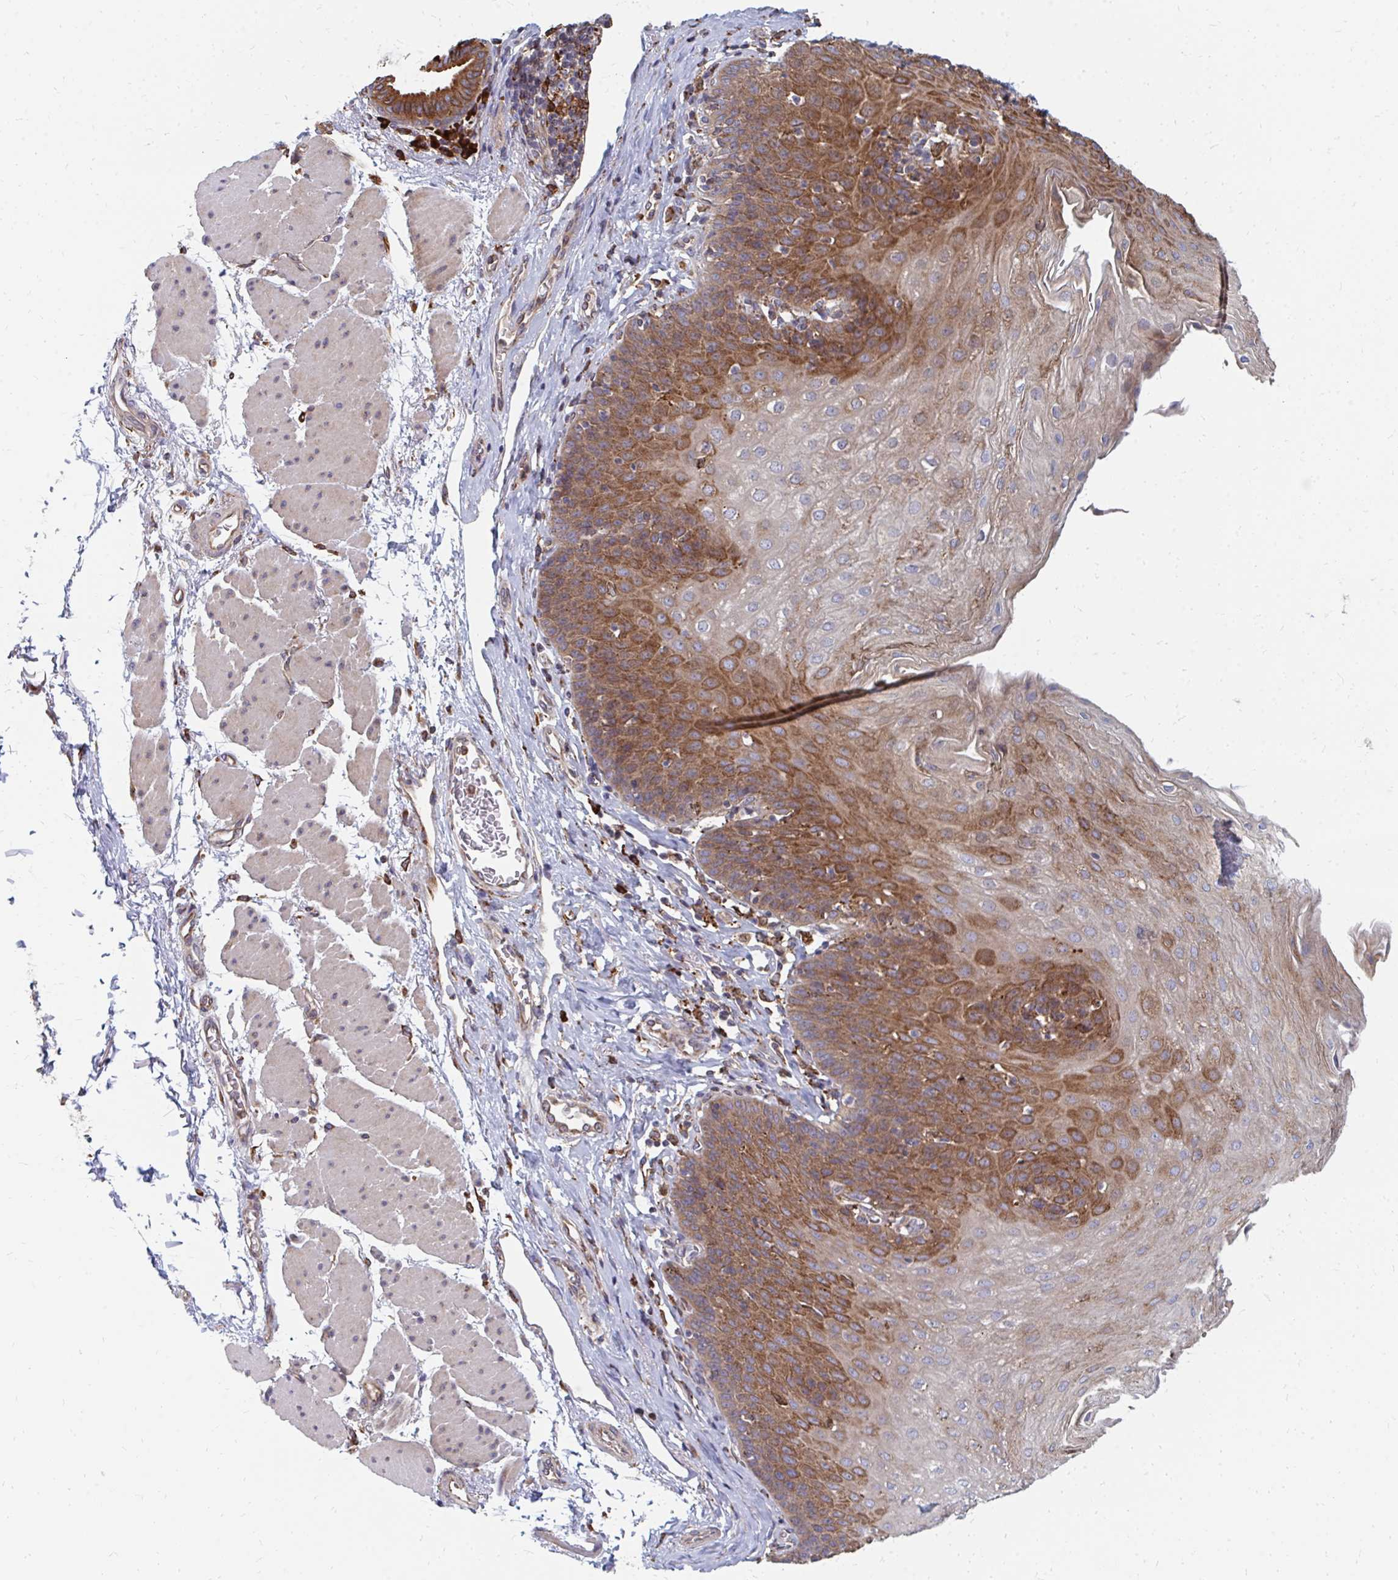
{"staining": {"intensity": "moderate", "quantity": "25%-75%", "location": "cytoplasmic/membranous"}, "tissue": "esophagus", "cell_type": "Squamous epithelial cells", "image_type": "normal", "snomed": [{"axis": "morphology", "description": "Normal tissue, NOS"}, {"axis": "topography", "description": "Esophagus"}], "caption": "A brown stain labels moderate cytoplasmic/membranous expression of a protein in squamous epithelial cells of unremarkable human esophagus. (DAB (3,3'-diaminobenzidine) IHC, brown staining for protein, blue staining for nuclei).", "gene": "PPP1R13L", "patient": {"sex": "female", "age": 81}}